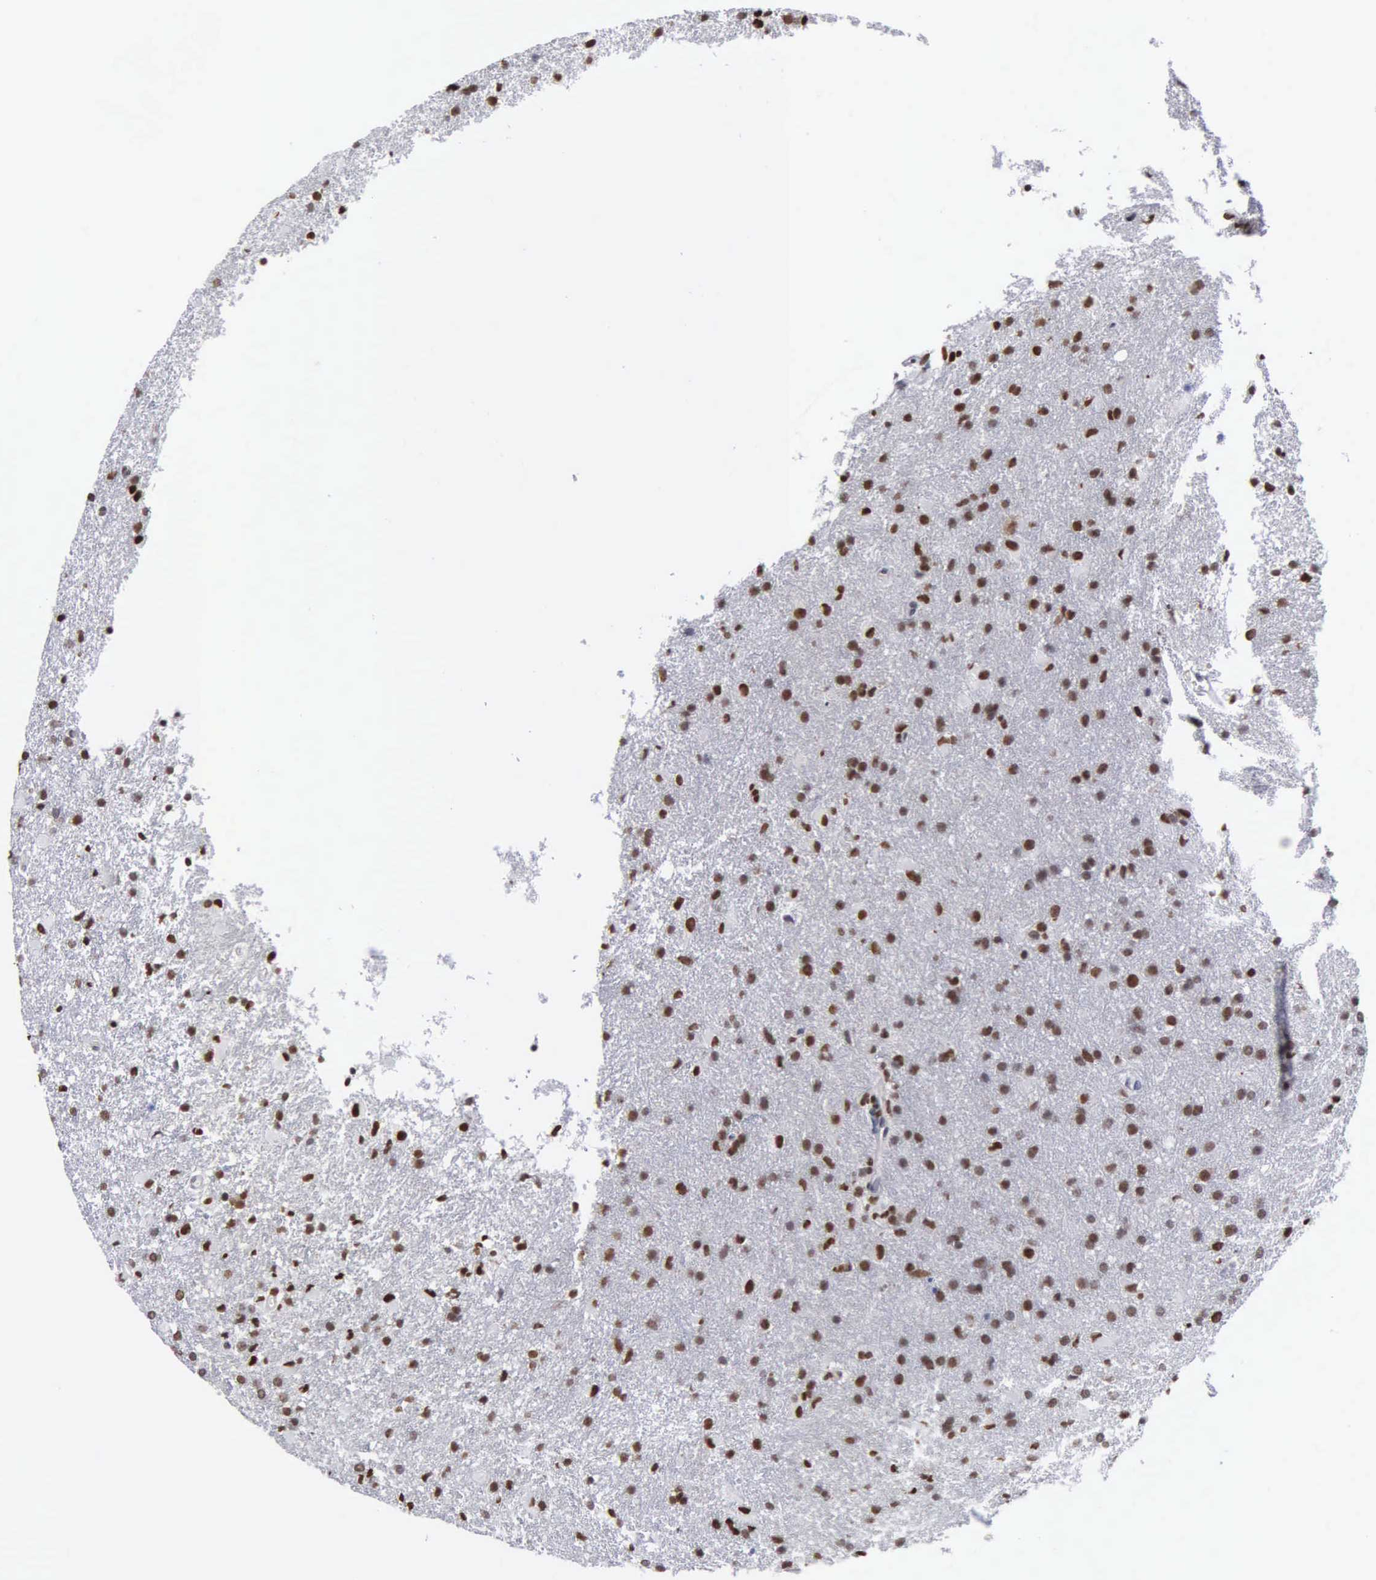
{"staining": {"intensity": "strong", "quantity": ">75%", "location": "nuclear"}, "tissue": "glioma", "cell_type": "Tumor cells", "image_type": "cancer", "snomed": [{"axis": "morphology", "description": "Glioma, malignant, High grade"}, {"axis": "topography", "description": "Brain"}], "caption": "Protein expression analysis of malignant glioma (high-grade) demonstrates strong nuclear positivity in about >75% of tumor cells. The staining was performed using DAB to visualize the protein expression in brown, while the nuclei were stained in blue with hematoxylin (Magnification: 20x).", "gene": "CCNG1", "patient": {"sex": "male", "age": 68}}